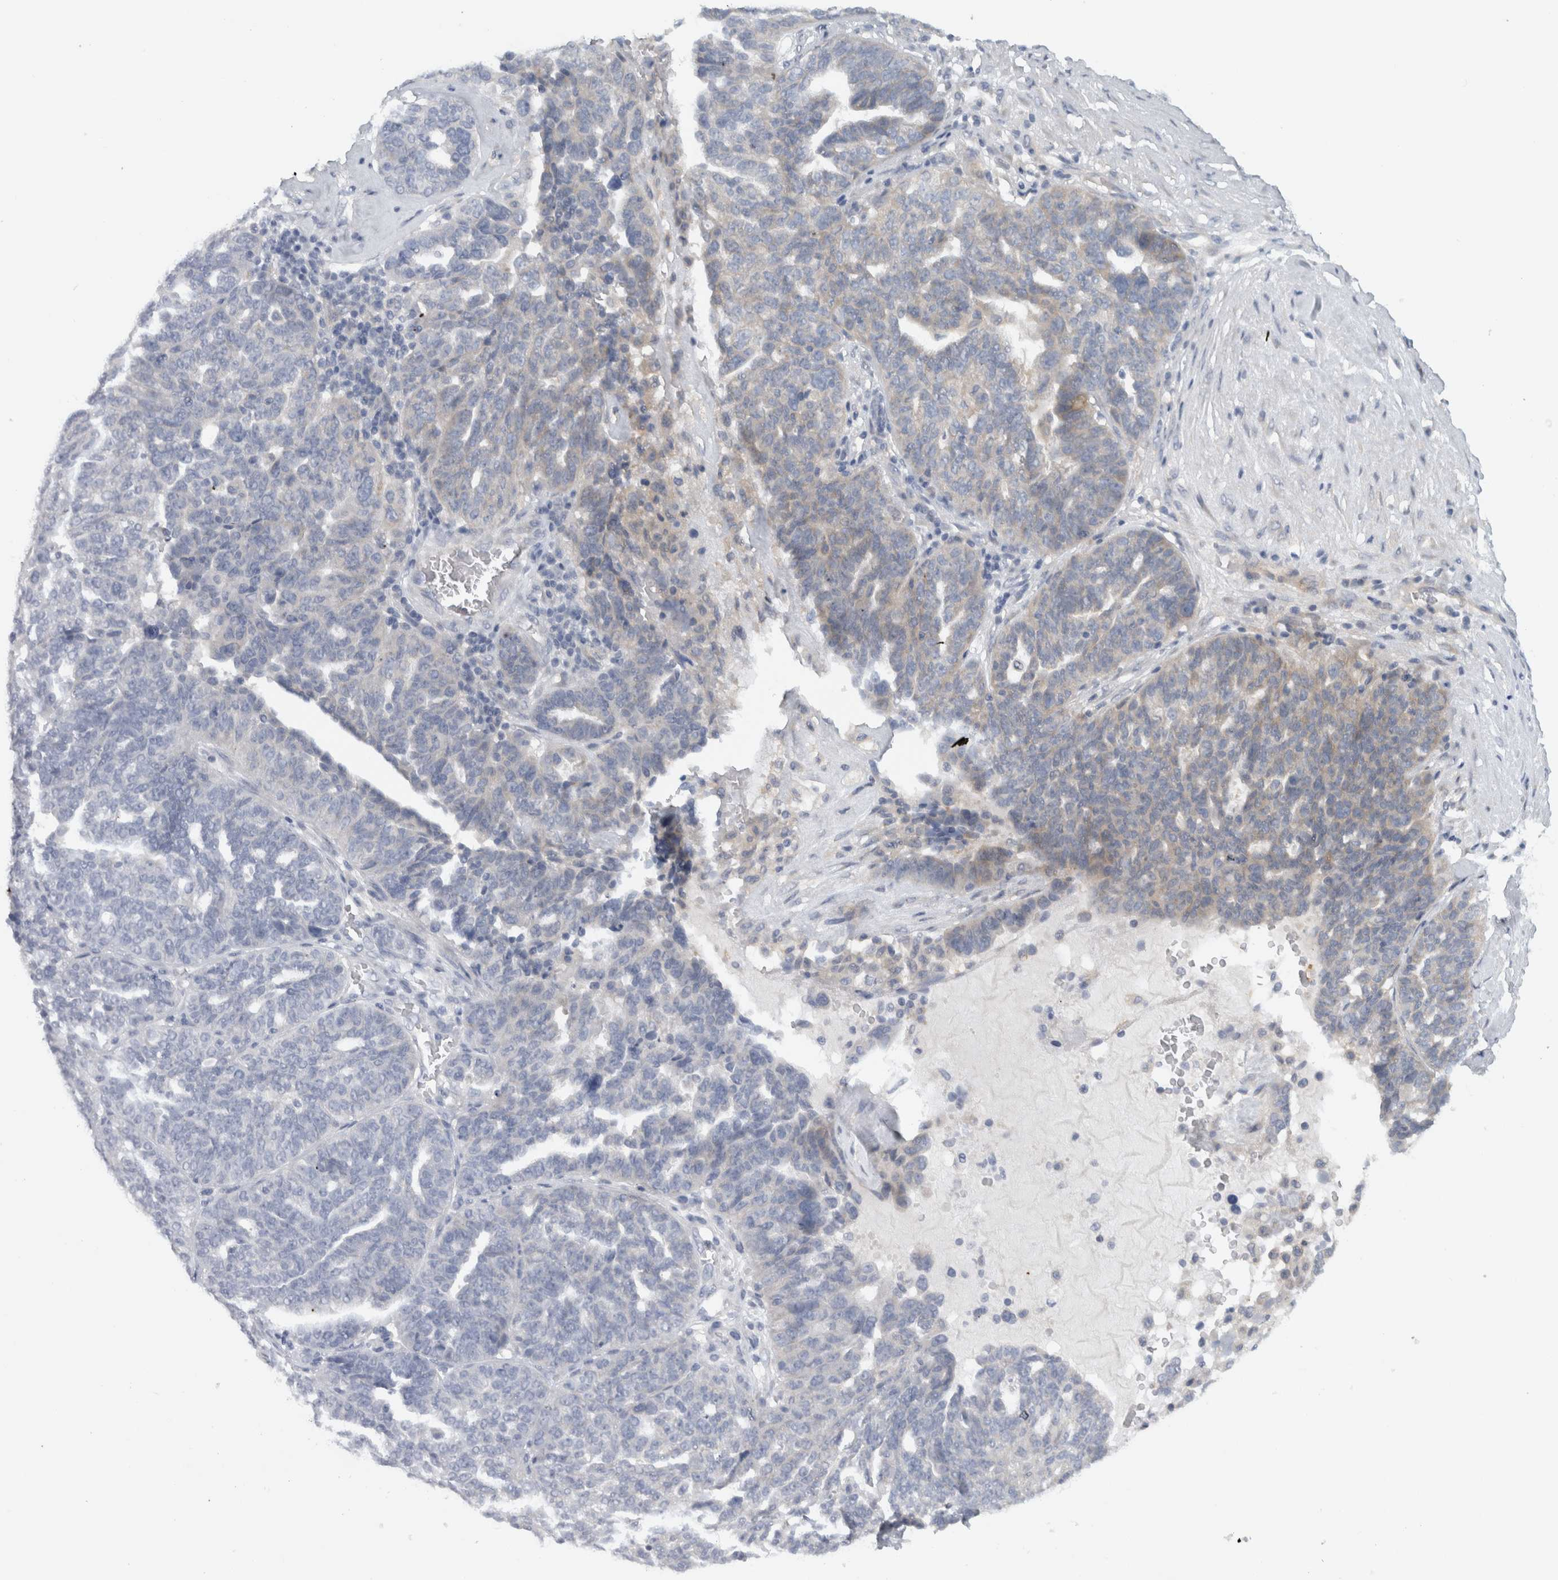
{"staining": {"intensity": "weak", "quantity": "25%-75%", "location": "cytoplasmic/membranous"}, "tissue": "ovarian cancer", "cell_type": "Tumor cells", "image_type": "cancer", "snomed": [{"axis": "morphology", "description": "Cystadenocarcinoma, serous, NOS"}, {"axis": "topography", "description": "Ovary"}], "caption": "Immunohistochemical staining of ovarian cancer displays weak cytoplasmic/membranous protein expression in approximately 25%-75% of tumor cells.", "gene": "VEPH1", "patient": {"sex": "female", "age": 59}}